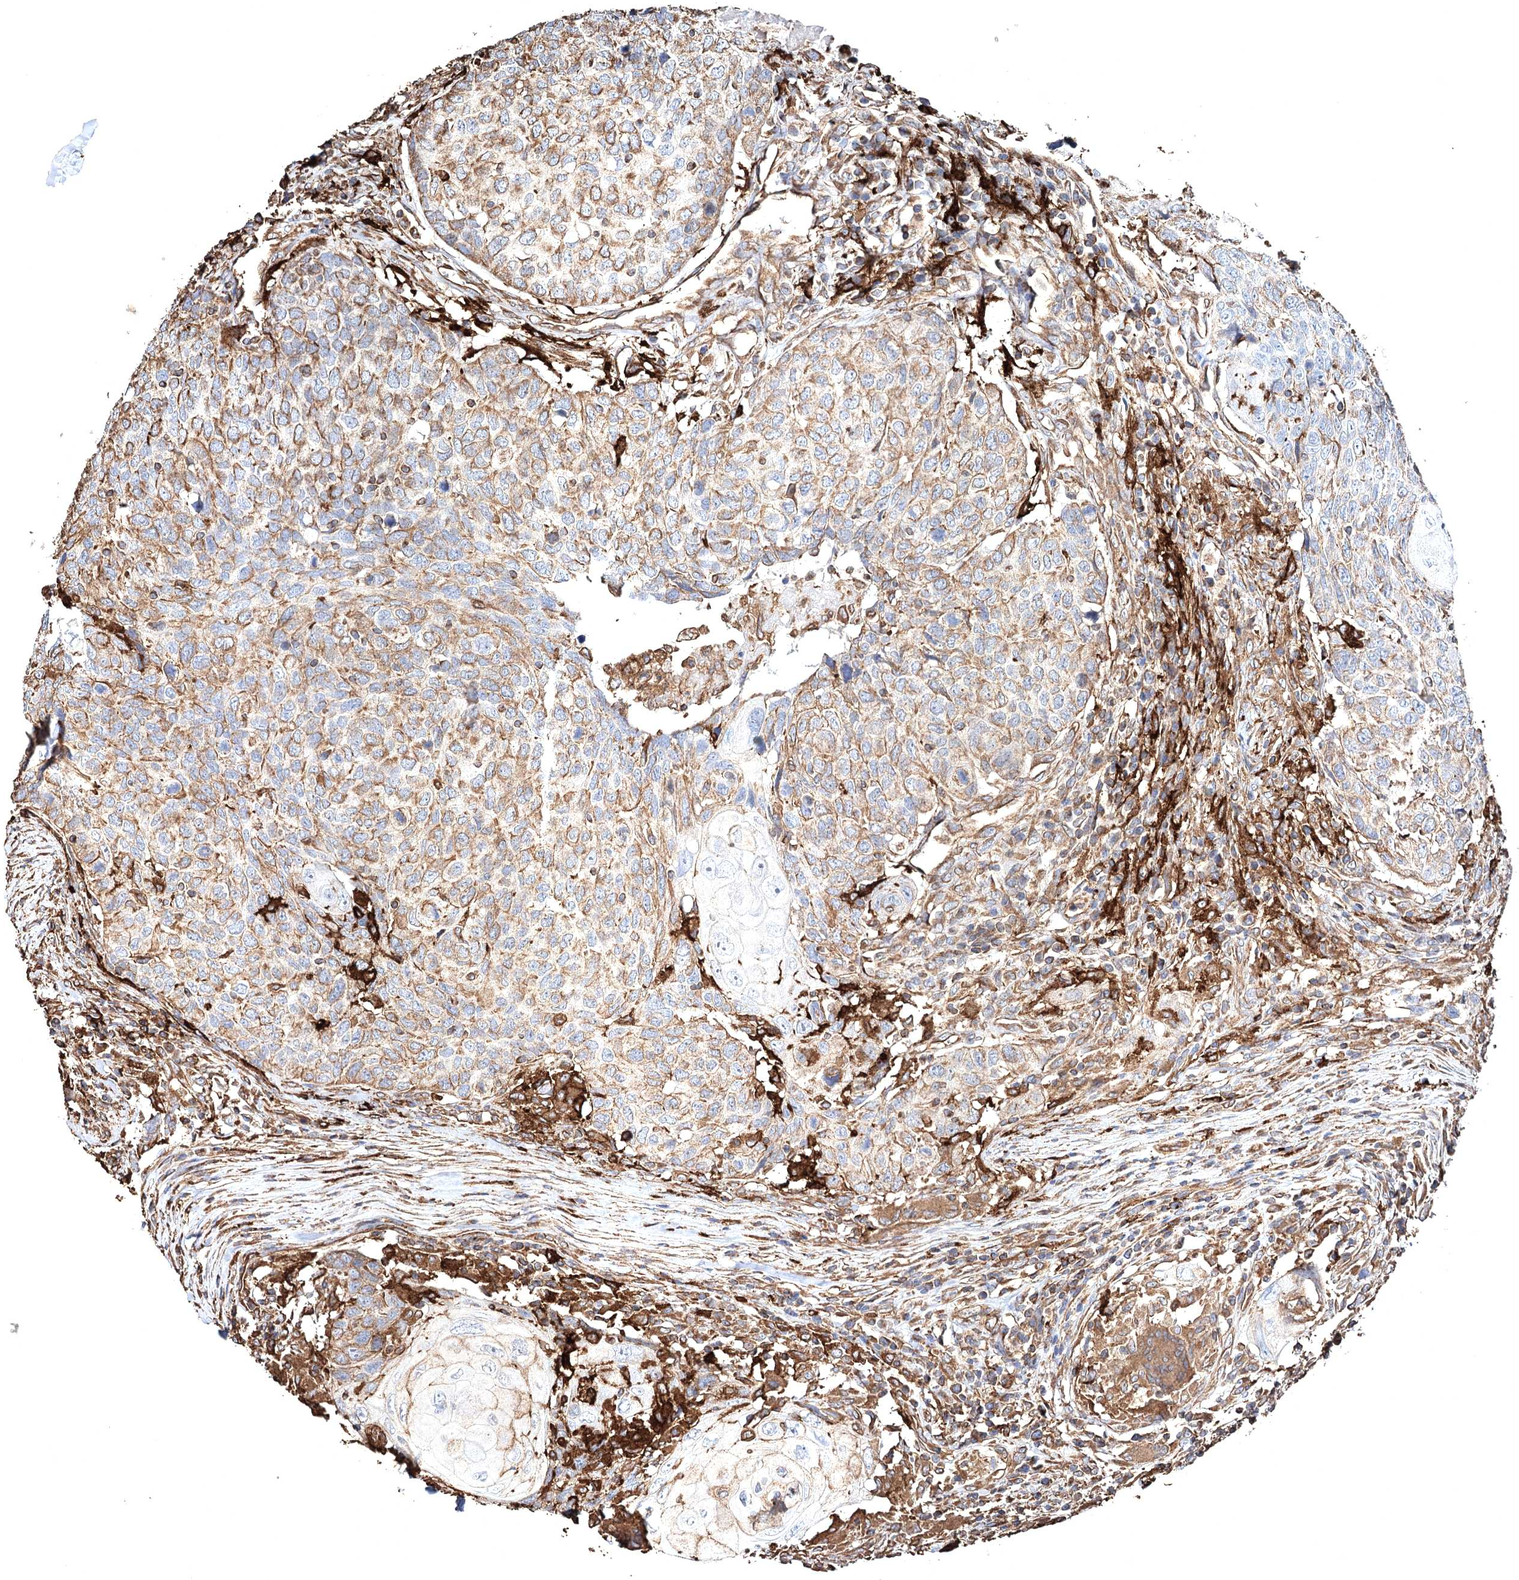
{"staining": {"intensity": "moderate", "quantity": "25%-75%", "location": "cytoplasmic/membranous"}, "tissue": "head and neck cancer", "cell_type": "Tumor cells", "image_type": "cancer", "snomed": [{"axis": "morphology", "description": "Squamous cell carcinoma, NOS"}, {"axis": "topography", "description": "Head-Neck"}], "caption": "Moderate cytoplasmic/membranous expression for a protein is present in approximately 25%-75% of tumor cells of head and neck squamous cell carcinoma using immunohistochemistry.", "gene": "CLEC4M", "patient": {"sex": "male", "age": 66}}